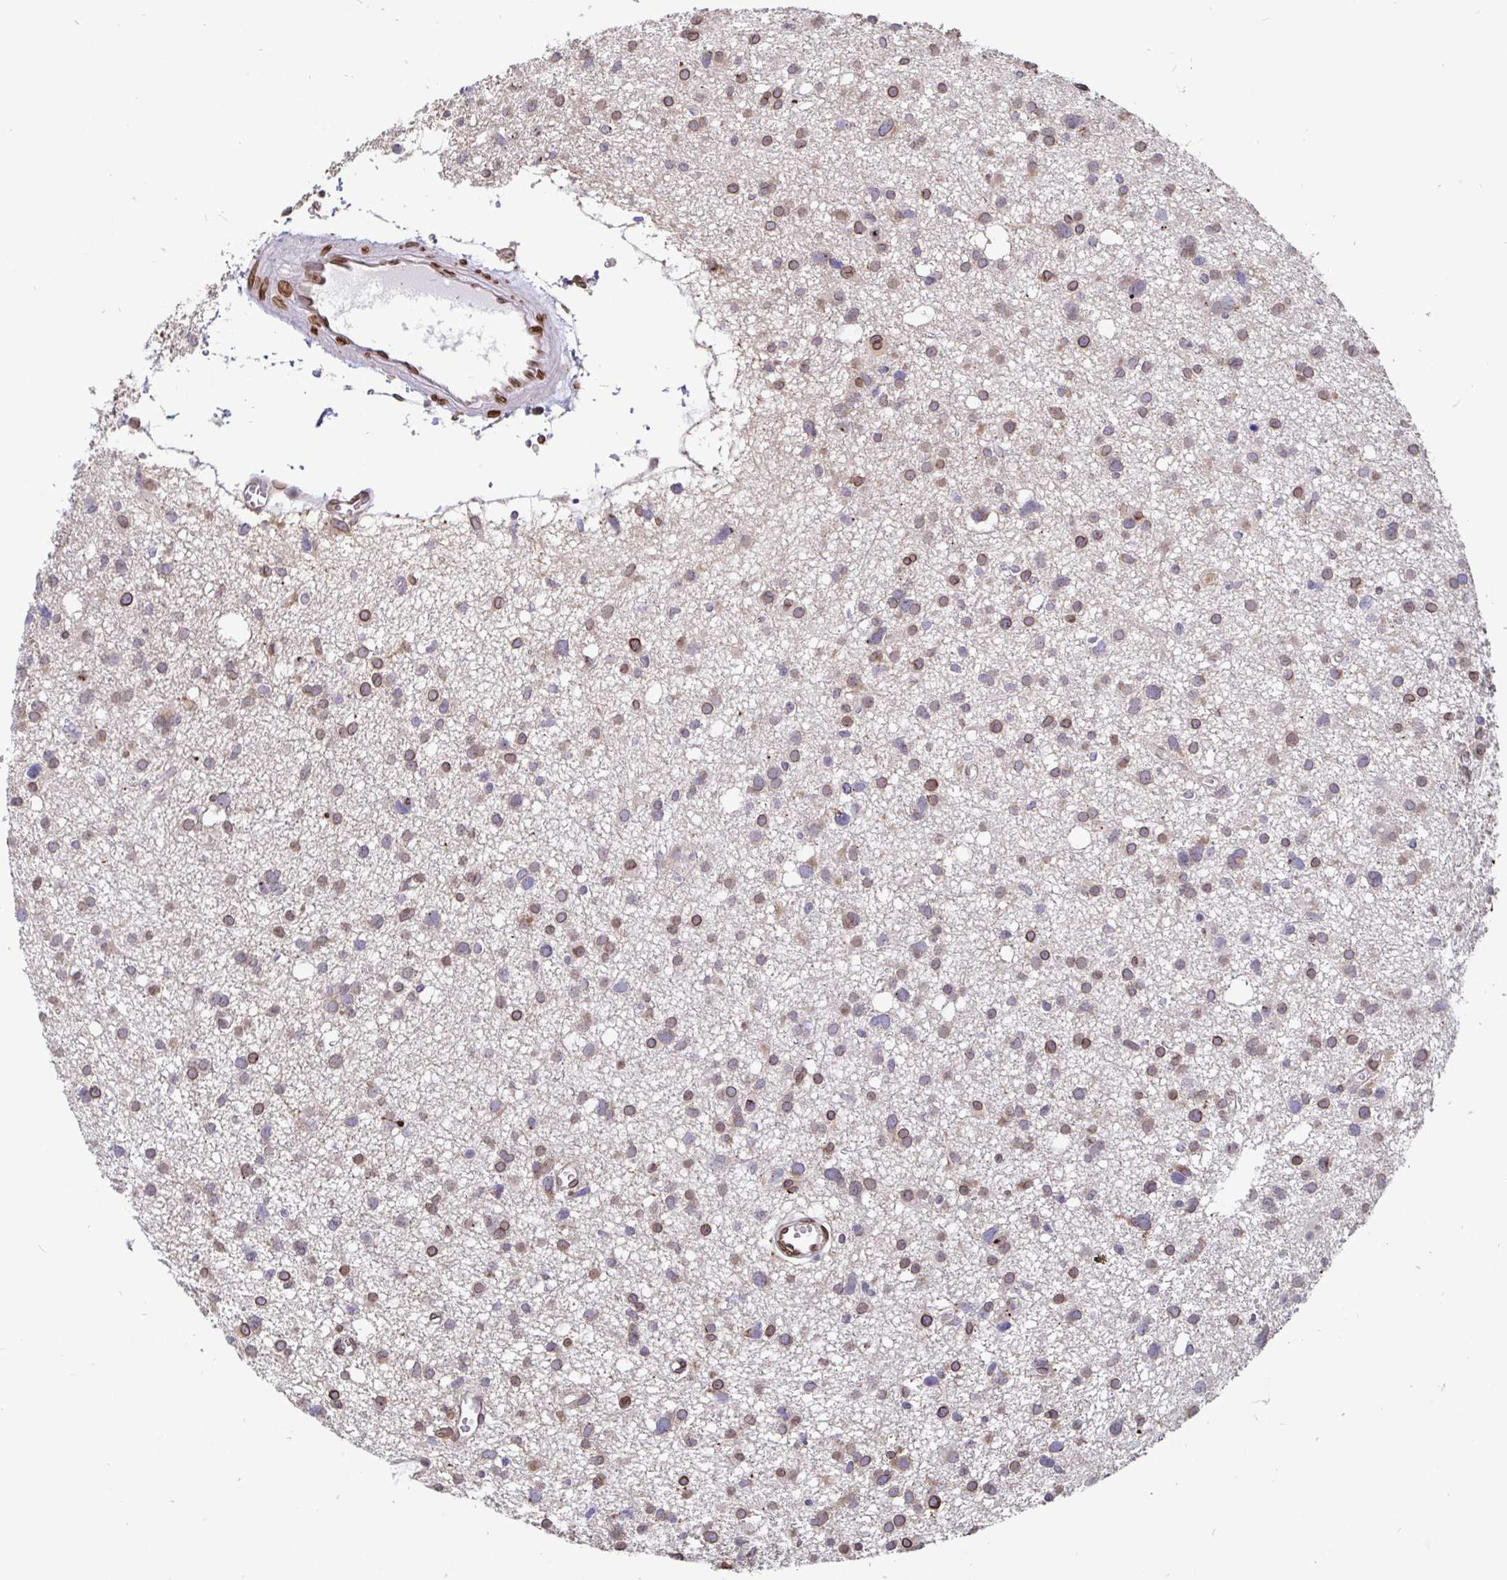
{"staining": {"intensity": "weak", "quantity": "25%-75%", "location": "cytoplasmic/membranous,nuclear"}, "tissue": "glioma", "cell_type": "Tumor cells", "image_type": "cancer", "snomed": [{"axis": "morphology", "description": "Glioma, malignant, High grade"}, {"axis": "topography", "description": "Brain"}], "caption": "Malignant high-grade glioma stained with DAB (3,3'-diaminobenzidine) immunohistochemistry (IHC) exhibits low levels of weak cytoplasmic/membranous and nuclear expression in approximately 25%-75% of tumor cells.", "gene": "EMD", "patient": {"sex": "male", "age": 23}}